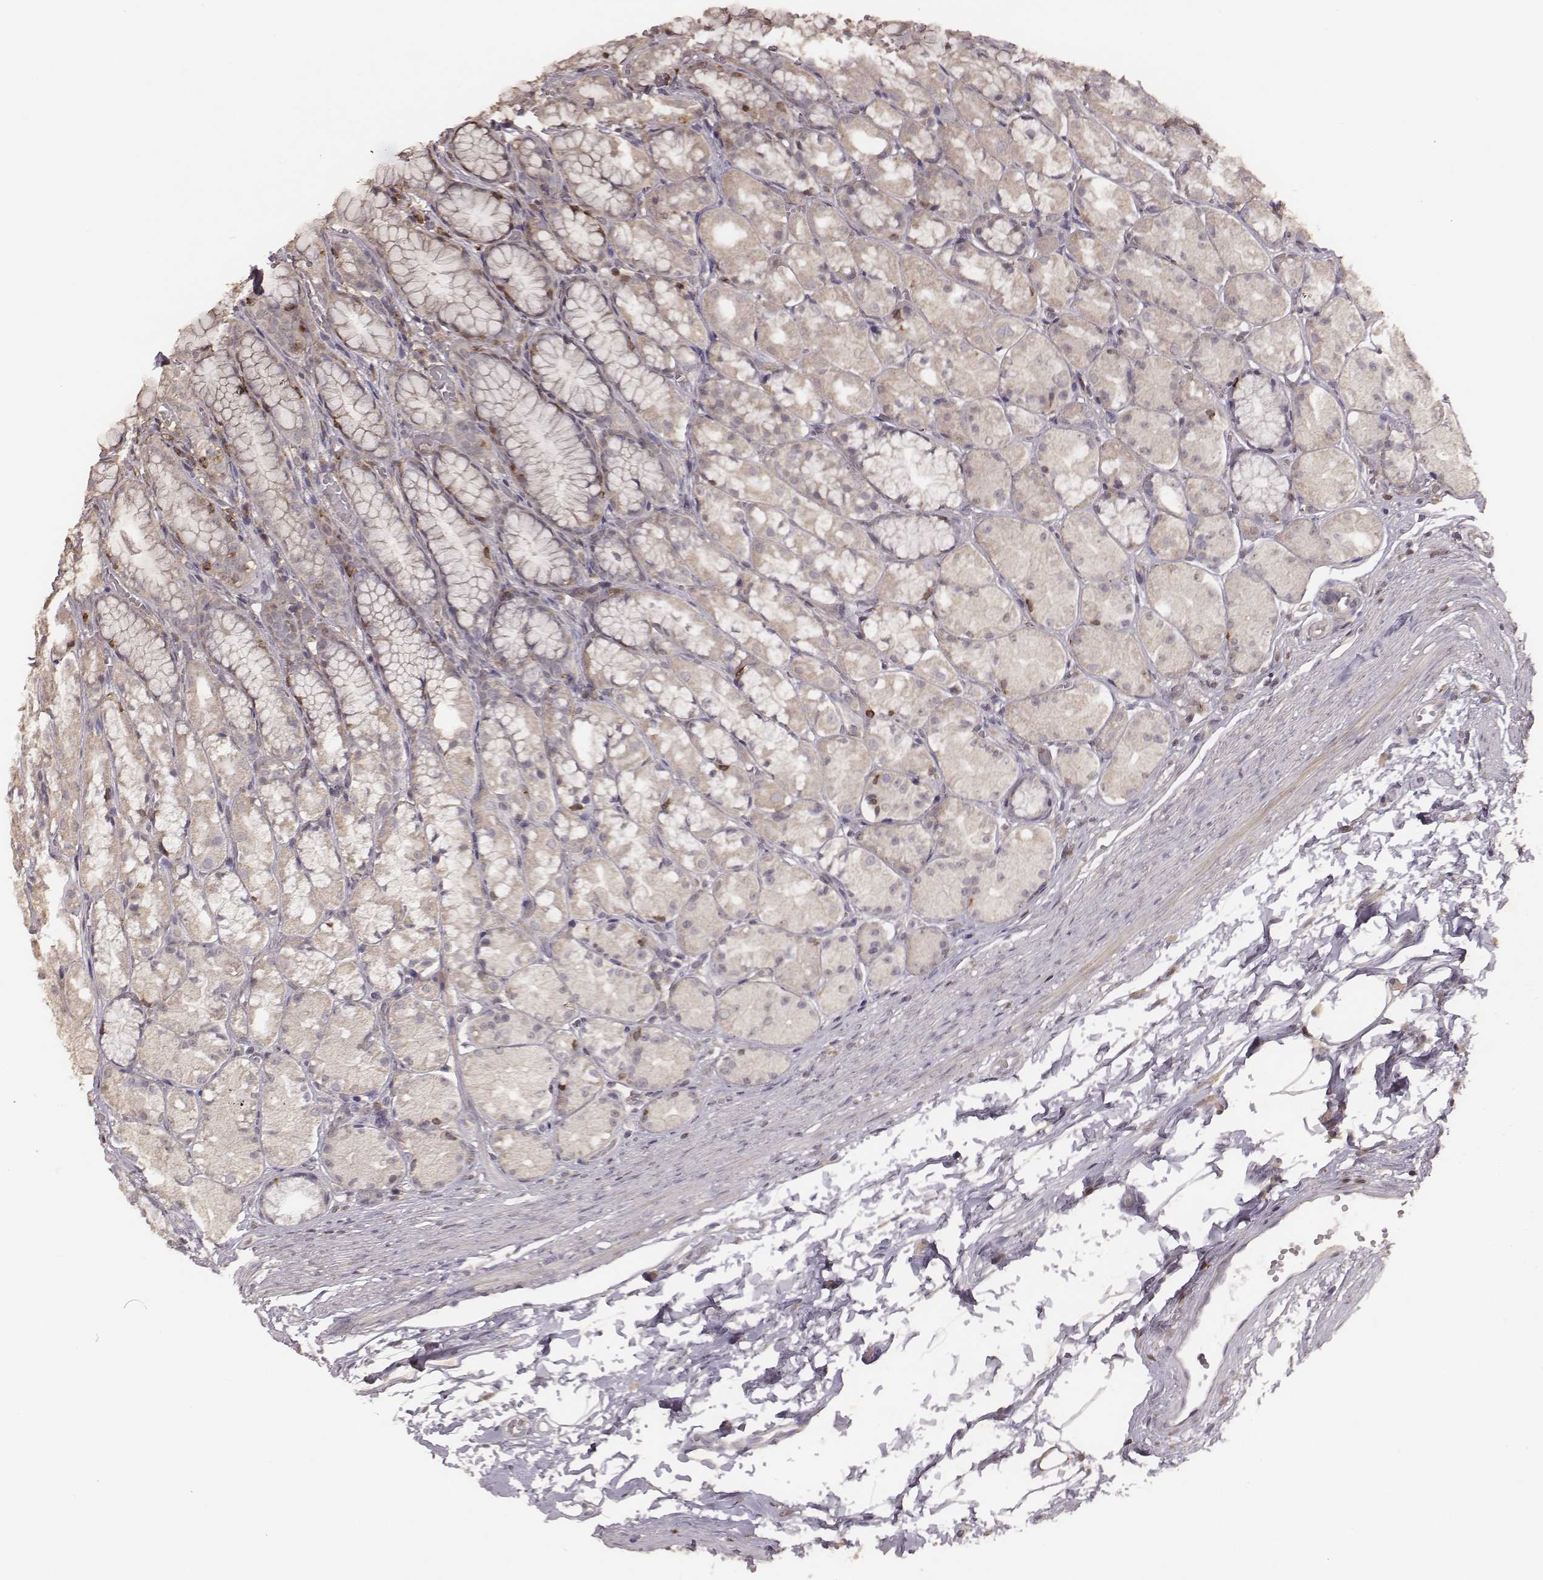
{"staining": {"intensity": "negative", "quantity": "none", "location": "none"}, "tissue": "stomach", "cell_type": "Glandular cells", "image_type": "normal", "snomed": [{"axis": "morphology", "description": "Normal tissue, NOS"}, {"axis": "topography", "description": "Stomach"}], "caption": "Protein analysis of normal stomach shows no significant expression in glandular cells. (DAB immunohistochemistry, high magnification).", "gene": "PILRA", "patient": {"sex": "male", "age": 70}}